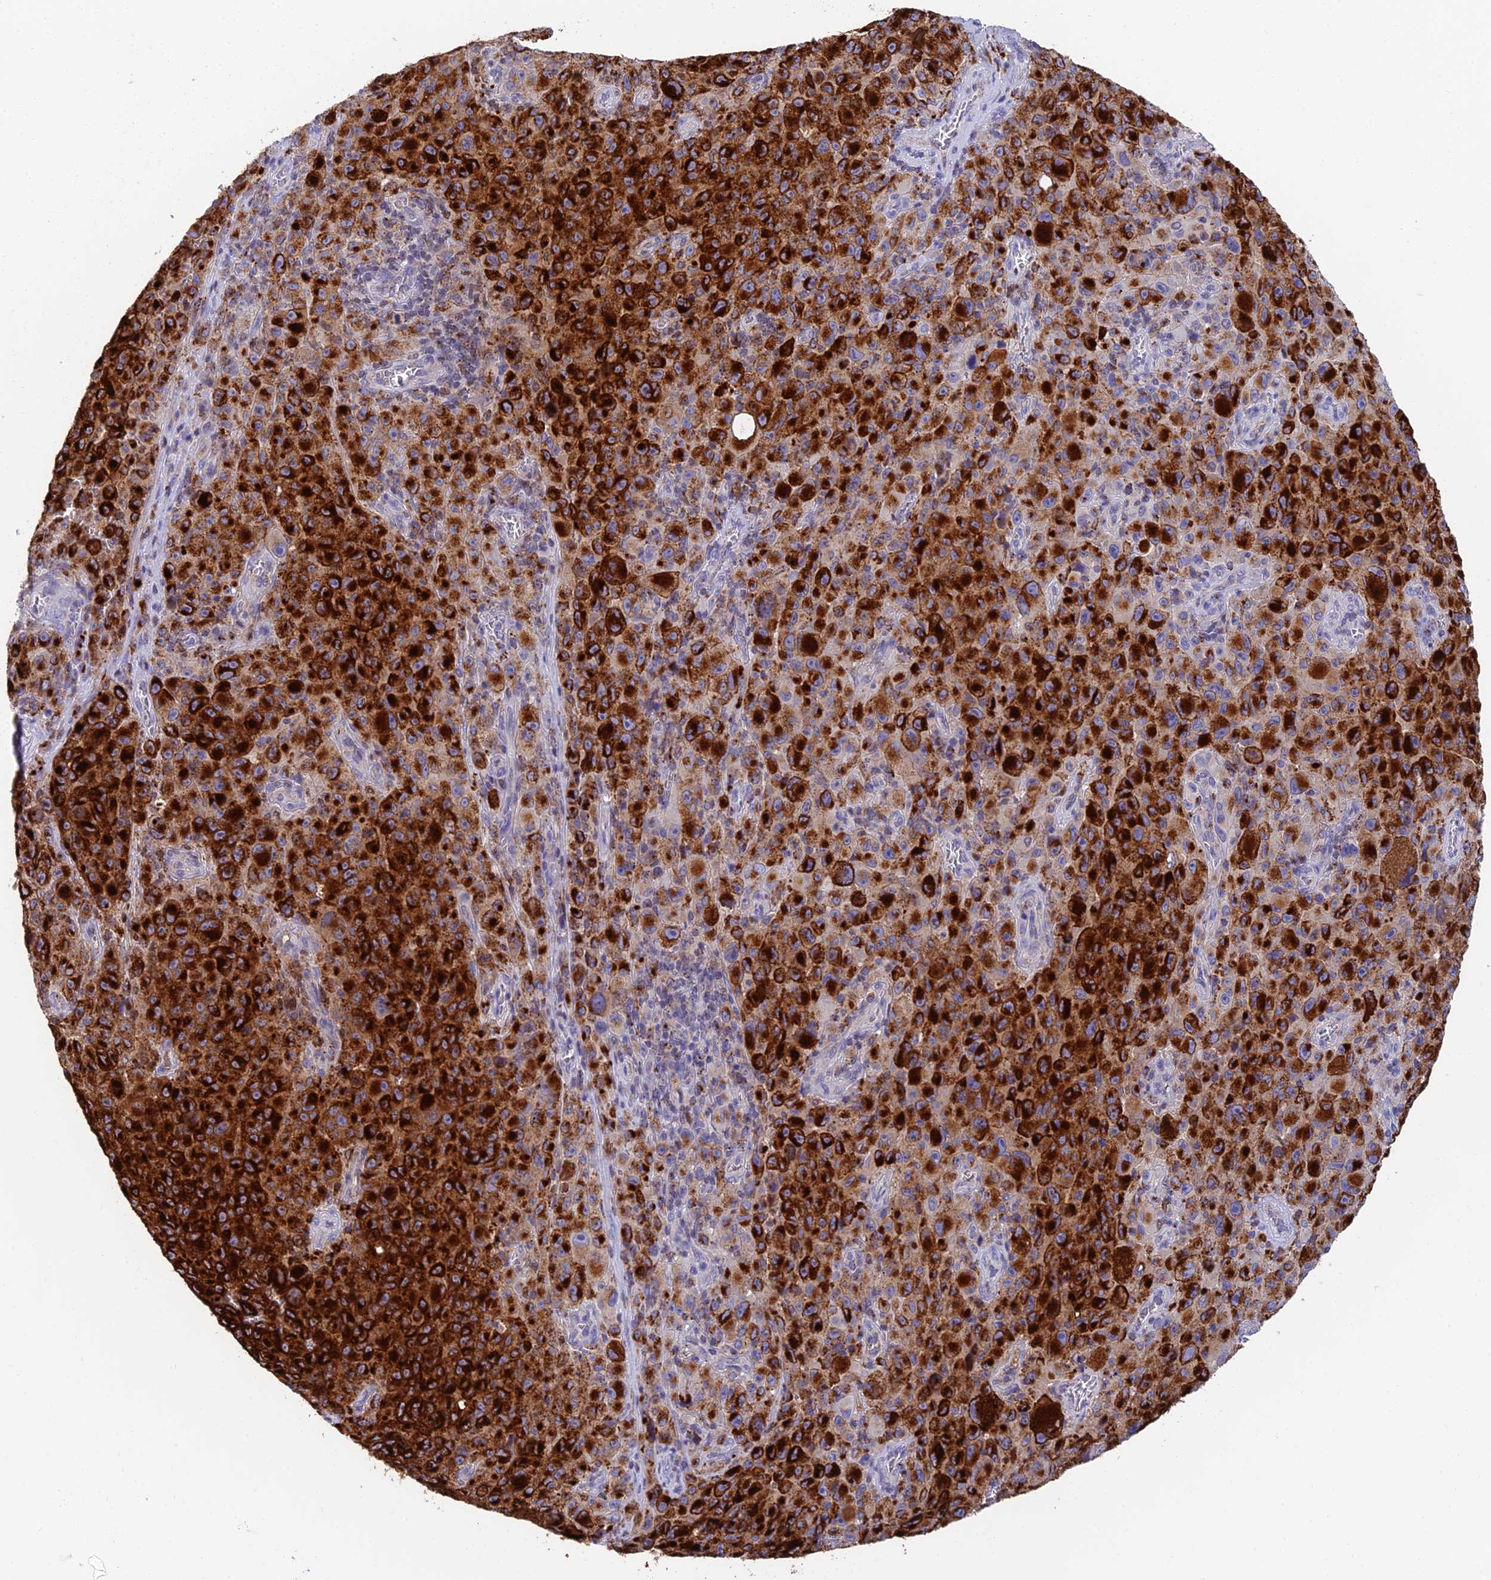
{"staining": {"intensity": "strong", "quantity": ">75%", "location": "cytoplasmic/membranous"}, "tissue": "melanoma", "cell_type": "Tumor cells", "image_type": "cancer", "snomed": [{"axis": "morphology", "description": "Malignant melanoma, NOS"}, {"axis": "topography", "description": "Skin"}], "caption": "DAB (3,3'-diaminobenzidine) immunohistochemical staining of melanoma exhibits strong cytoplasmic/membranous protein positivity in about >75% of tumor cells.", "gene": "ADAMTS13", "patient": {"sex": "female", "age": 82}}